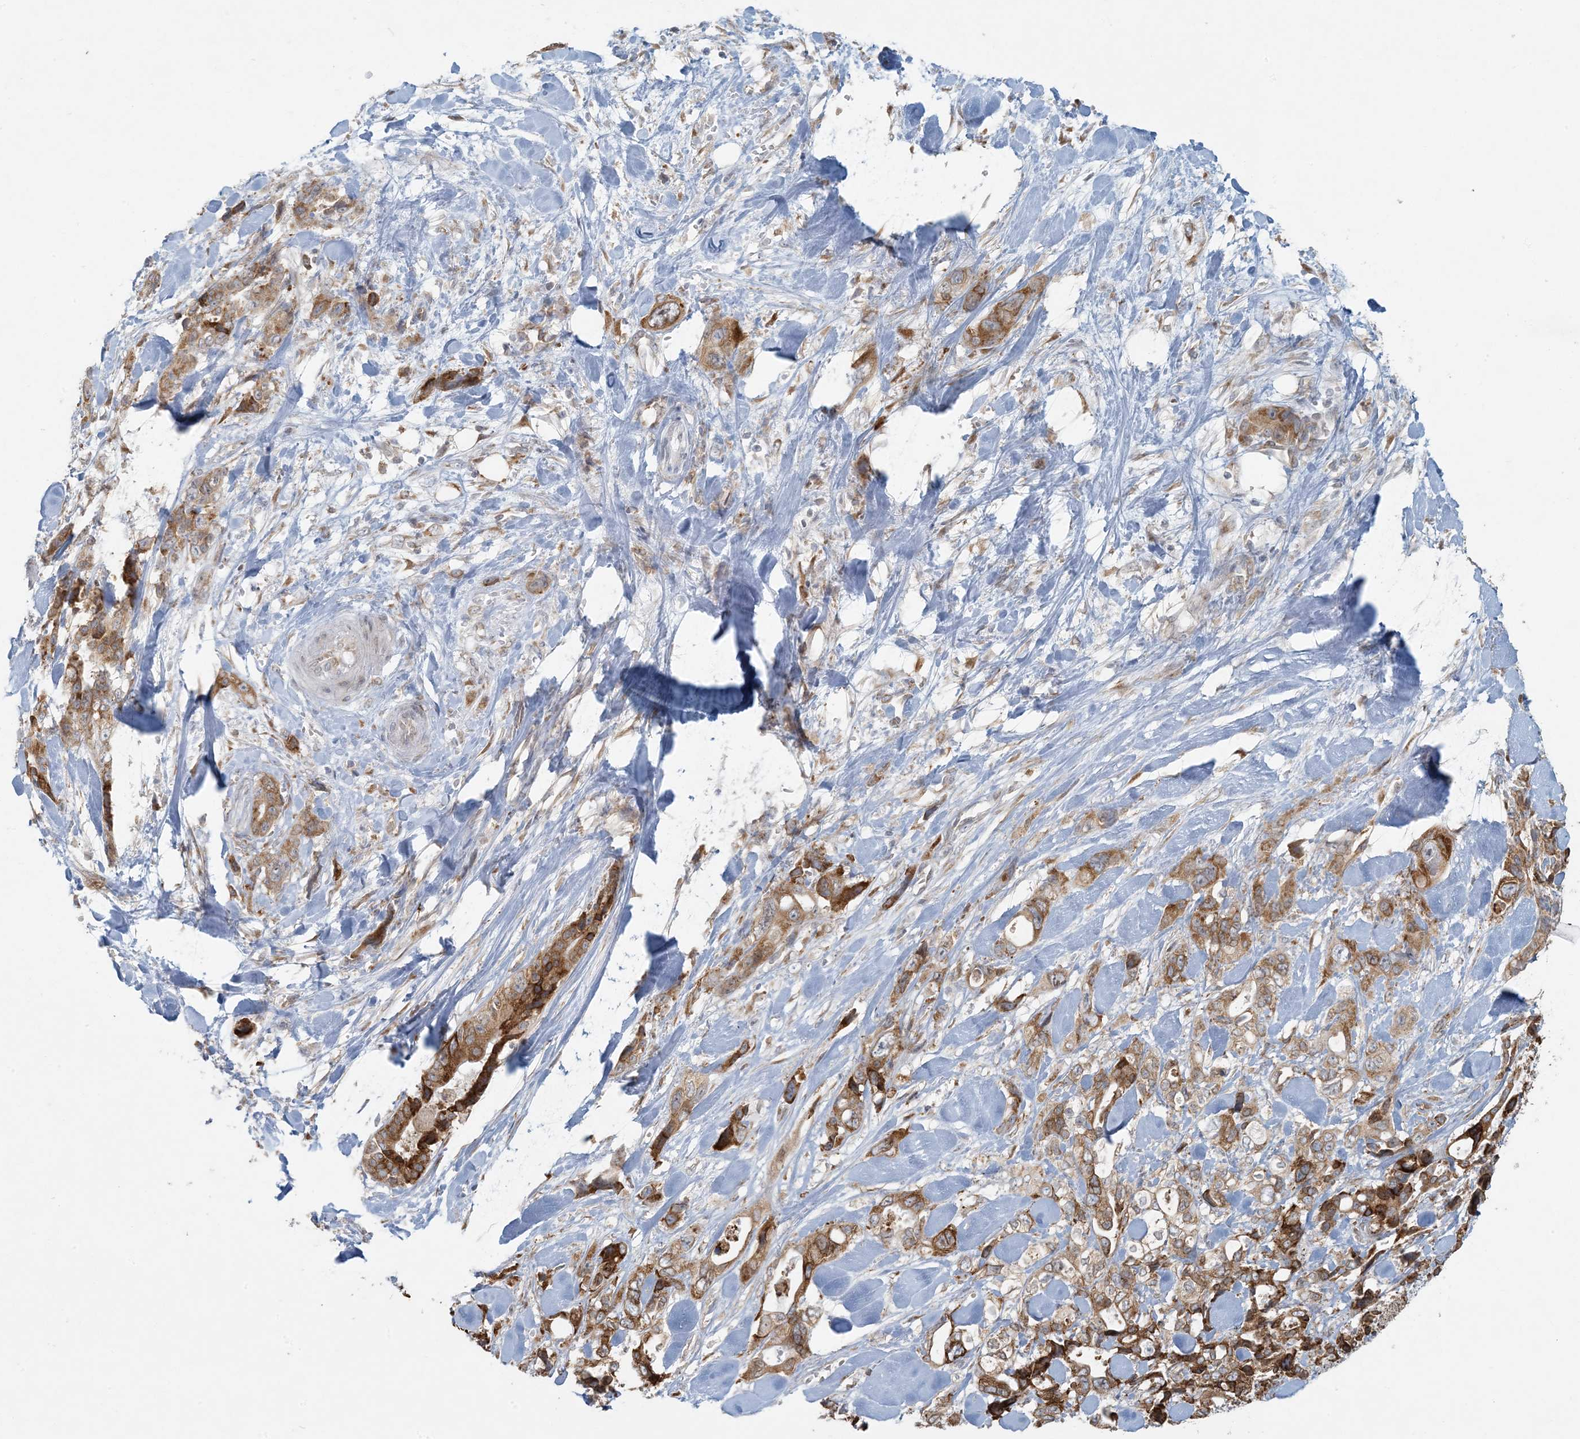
{"staining": {"intensity": "strong", "quantity": ">75%", "location": "cytoplasmic/membranous"}, "tissue": "pancreatic cancer", "cell_type": "Tumor cells", "image_type": "cancer", "snomed": [{"axis": "morphology", "description": "Adenocarcinoma, NOS"}, {"axis": "topography", "description": "Pancreas"}], "caption": "Immunohistochemistry (IHC) image of neoplastic tissue: human adenocarcinoma (pancreatic) stained using immunohistochemistry (IHC) reveals high levels of strong protein expression localized specifically in the cytoplasmic/membranous of tumor cells, appearing as a cytoplasmic/membranous brown color.", "gene": "HACL1", "patient": {"sex": "male", "age": 46}}